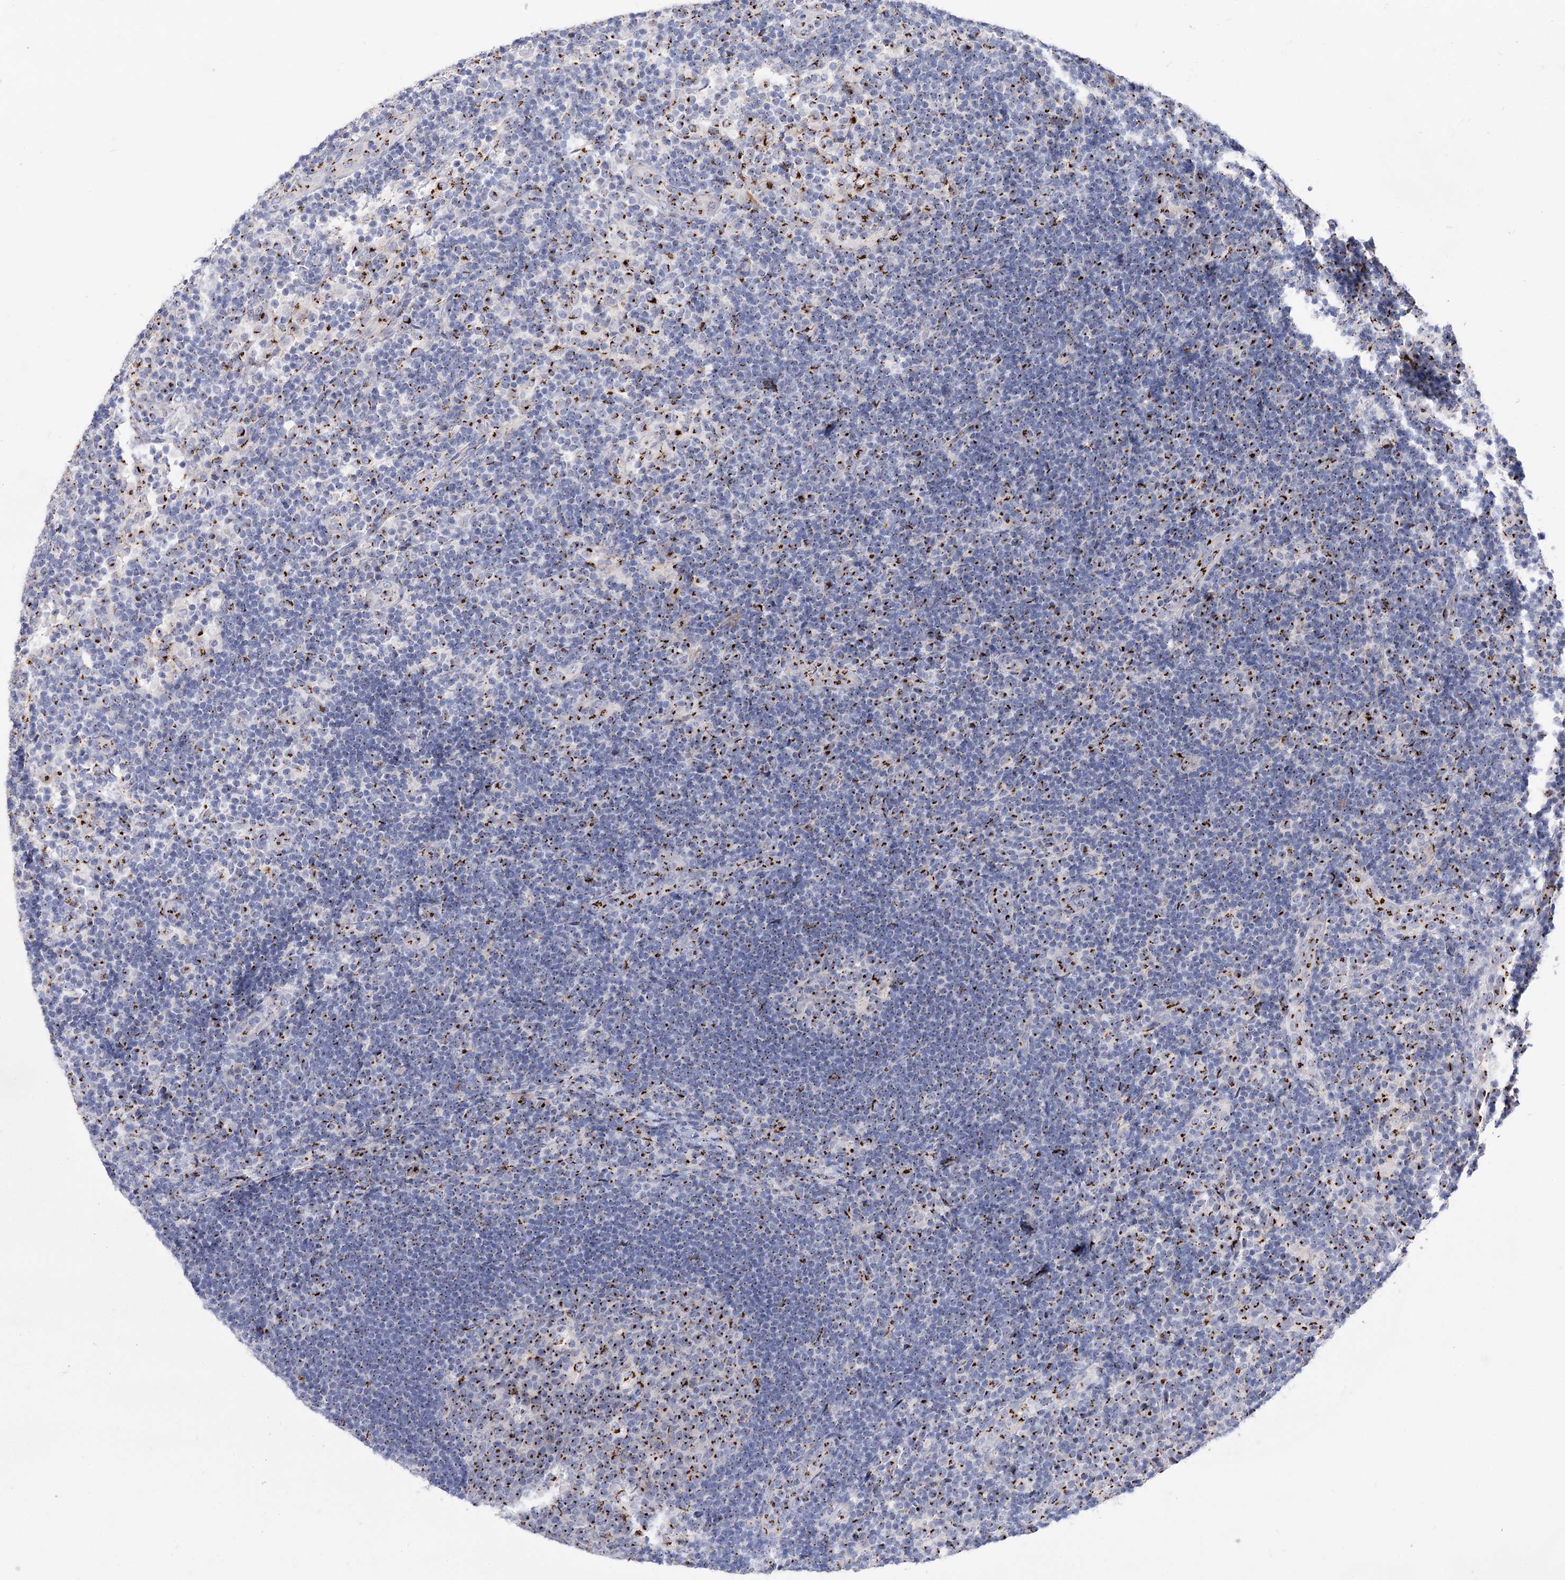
{"staining": {"intensity": "strong", "quantity": "25%-75%", "location": "cytoplasmic/membranous"}, "tissue": "lymph node", "cell_type": "Germinal center cells", "image_type": "normal", "snomed": [{"axis": "morphology", "description": "Normal tissue, NOS"}, {"axis": "topography", "description": "Lymph node"}], "caption": "IHC (DAB (3,3'-diaminobenzidine)) staining of normal lymph node shows strong cytoplasmic/membranous protein expression in about 25%-75% of germinal center cells.", "gene": "TMEM165", "patient": {"sex": "female", "age": 22}}